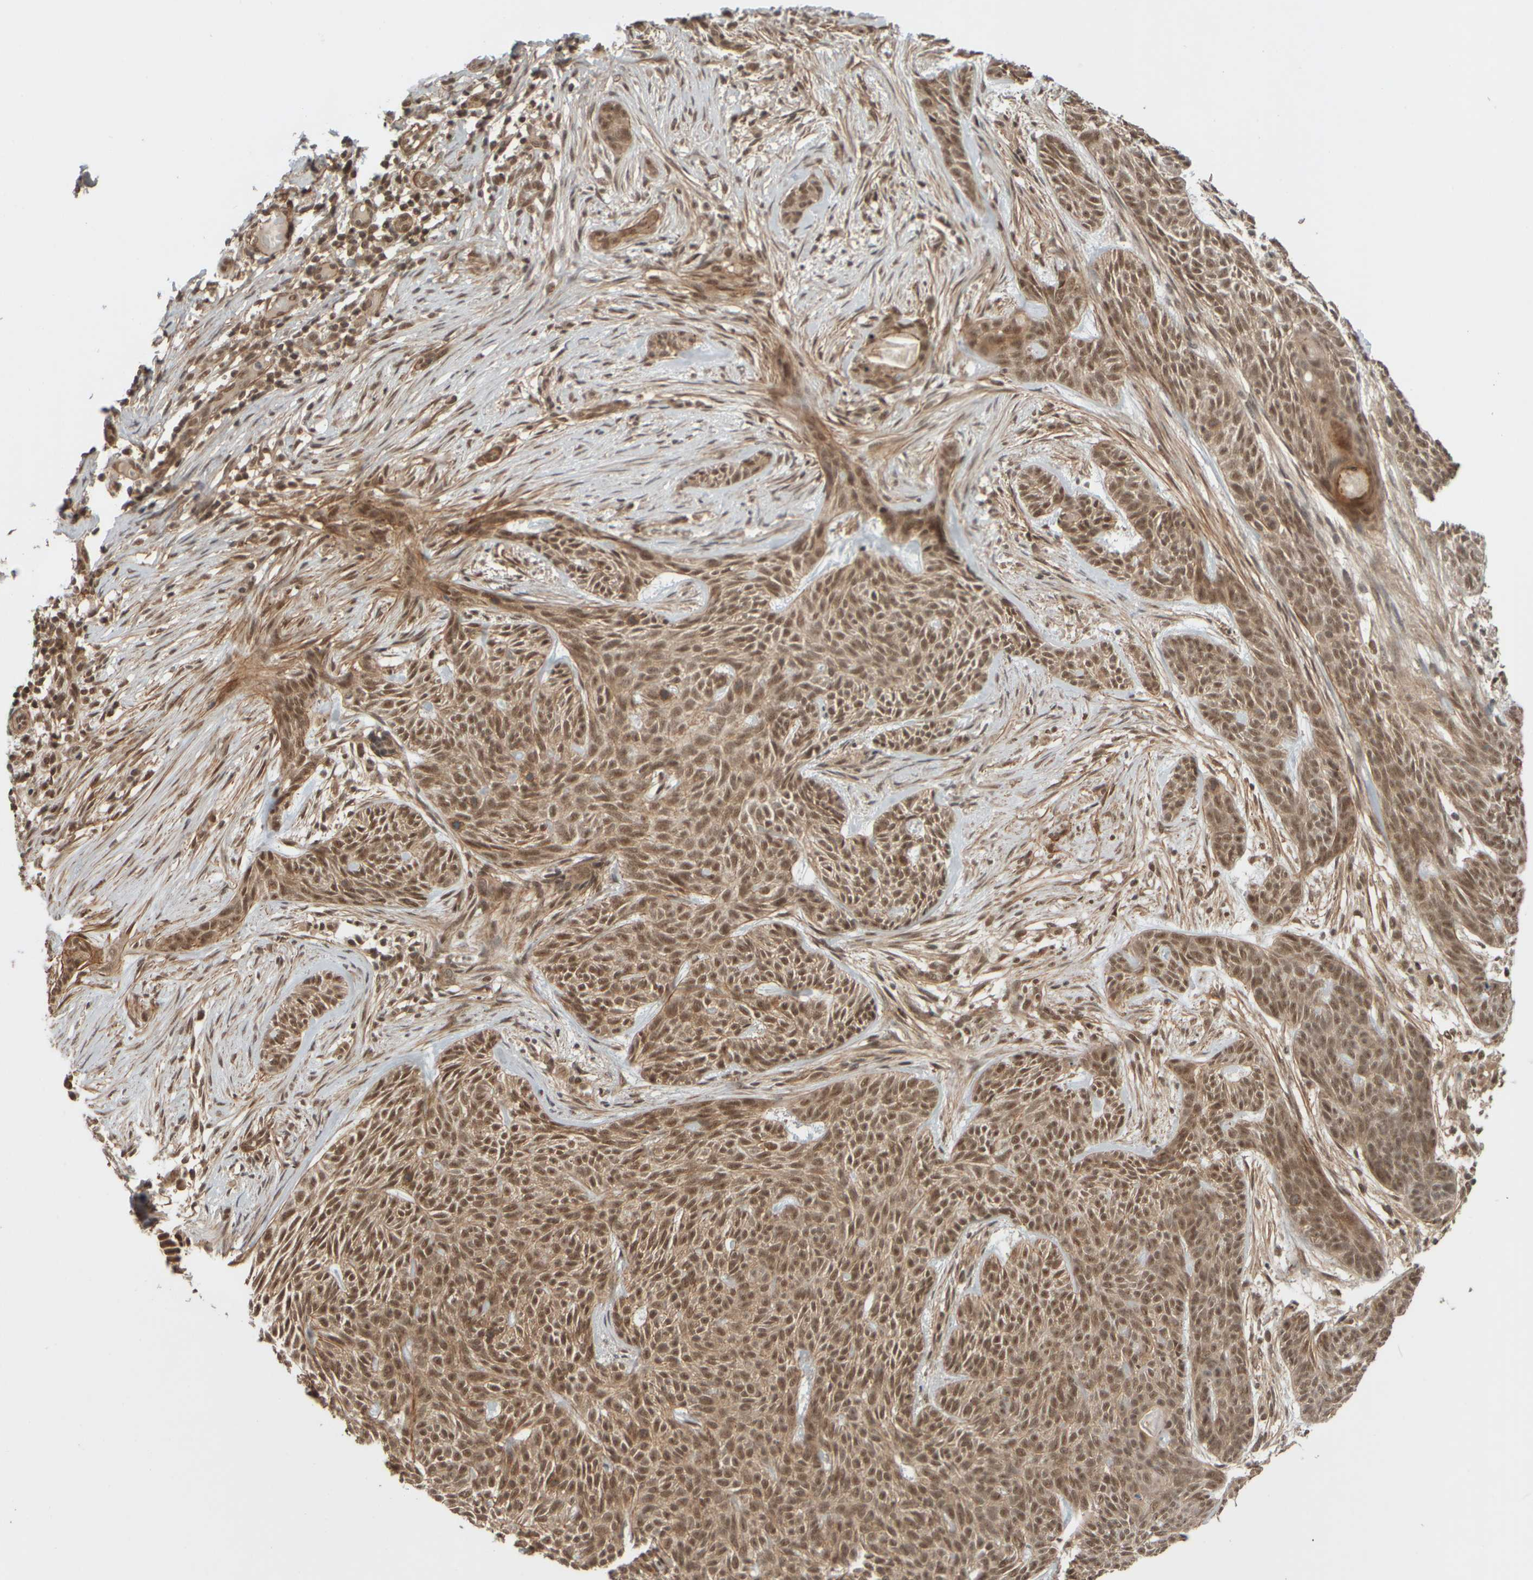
{"staining": {"intensity": "moderate", "quantity": ">75%", "location": "cytoplasmic/membranous,nuclear"}, "tissue": "skin cancer", "cell_type": "Tumor cells", "image_type": "cancer", "snomed": [{"axis": "morphology", "description": "Basal cell carcinoma"}, {"axis": "topography", "description": "Skin"}], "caption": "Immunohistochemistry histopathology image of neoplastic tissue: skin cancer stained using immunohistochemistry displays medium levels of moderate protein expression localized specifically in the cytoplasmic/membranous and nuclear of tumor cells, appearing as a cytoplasmic/membranous and nuclear brown color.", "gene": "SYNRG", "patient": {"sex": "female", "age": 59}}